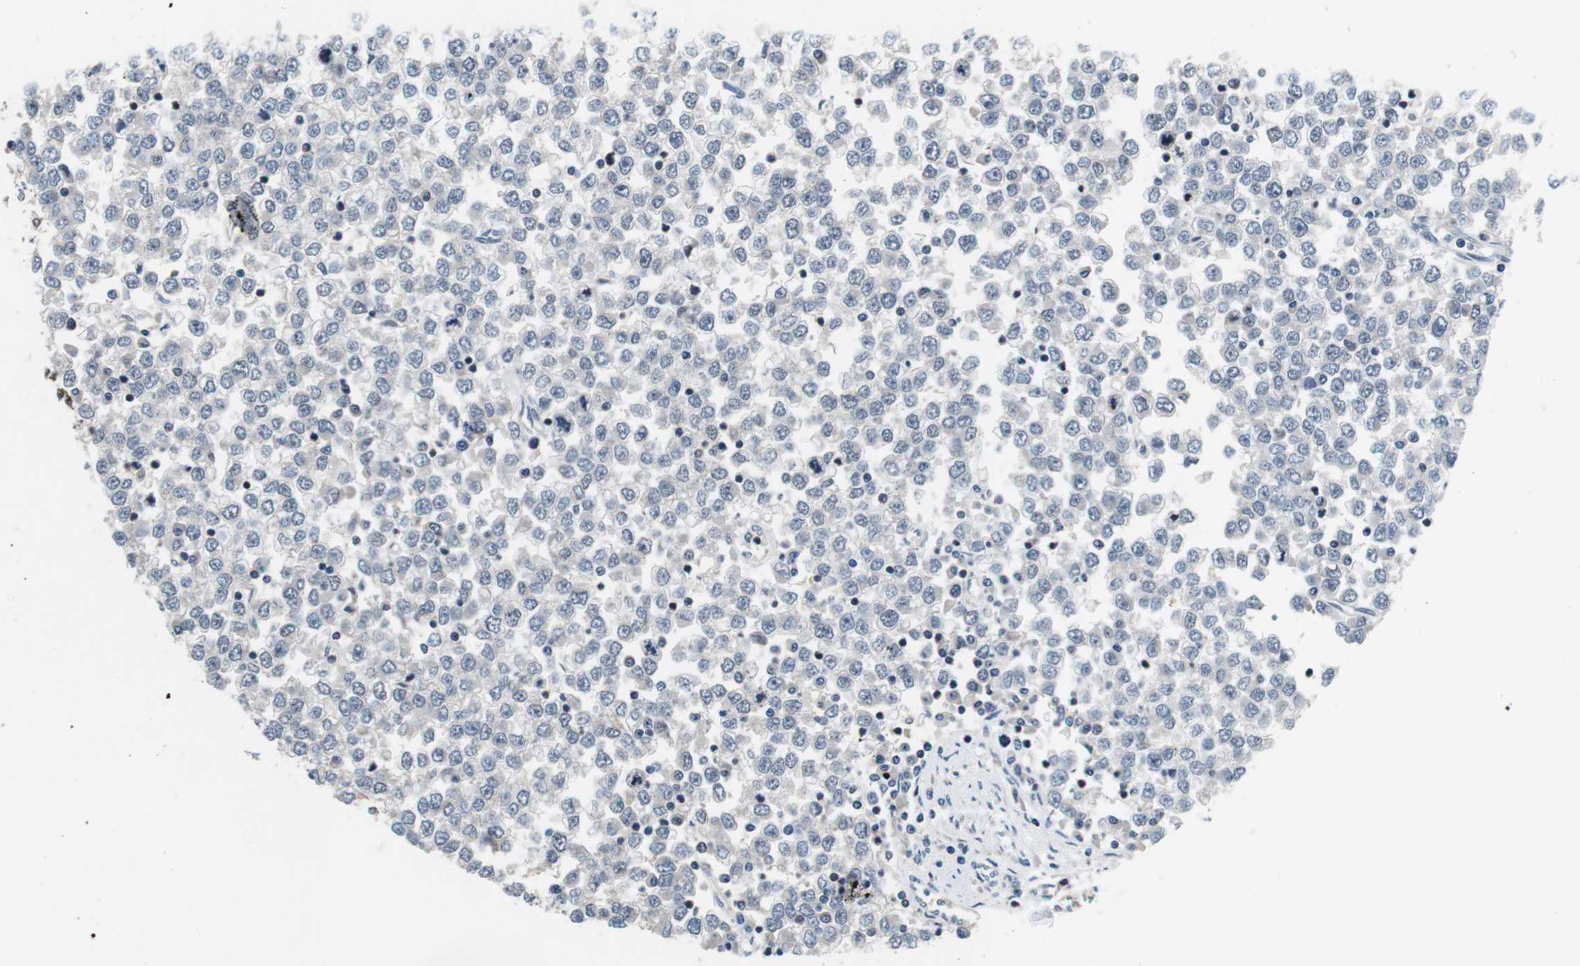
{"staining": {"intensity": "negative", "quantity": "none", "location": "none"}, "tissue": "testis cancer", "cell_type": "Tumor cells", "image_type": "cancer", "snomed": [{"axis": "morphology", "description": "Seminoma, NOS"}, {"axis": "topography", "description": "Testis"}], "caption": "Protein analysis of testis seminoma exhibits no significant expression in tumor cells.", "gene": "NEK4", "patient": {"sex": "male", "age": 65}}